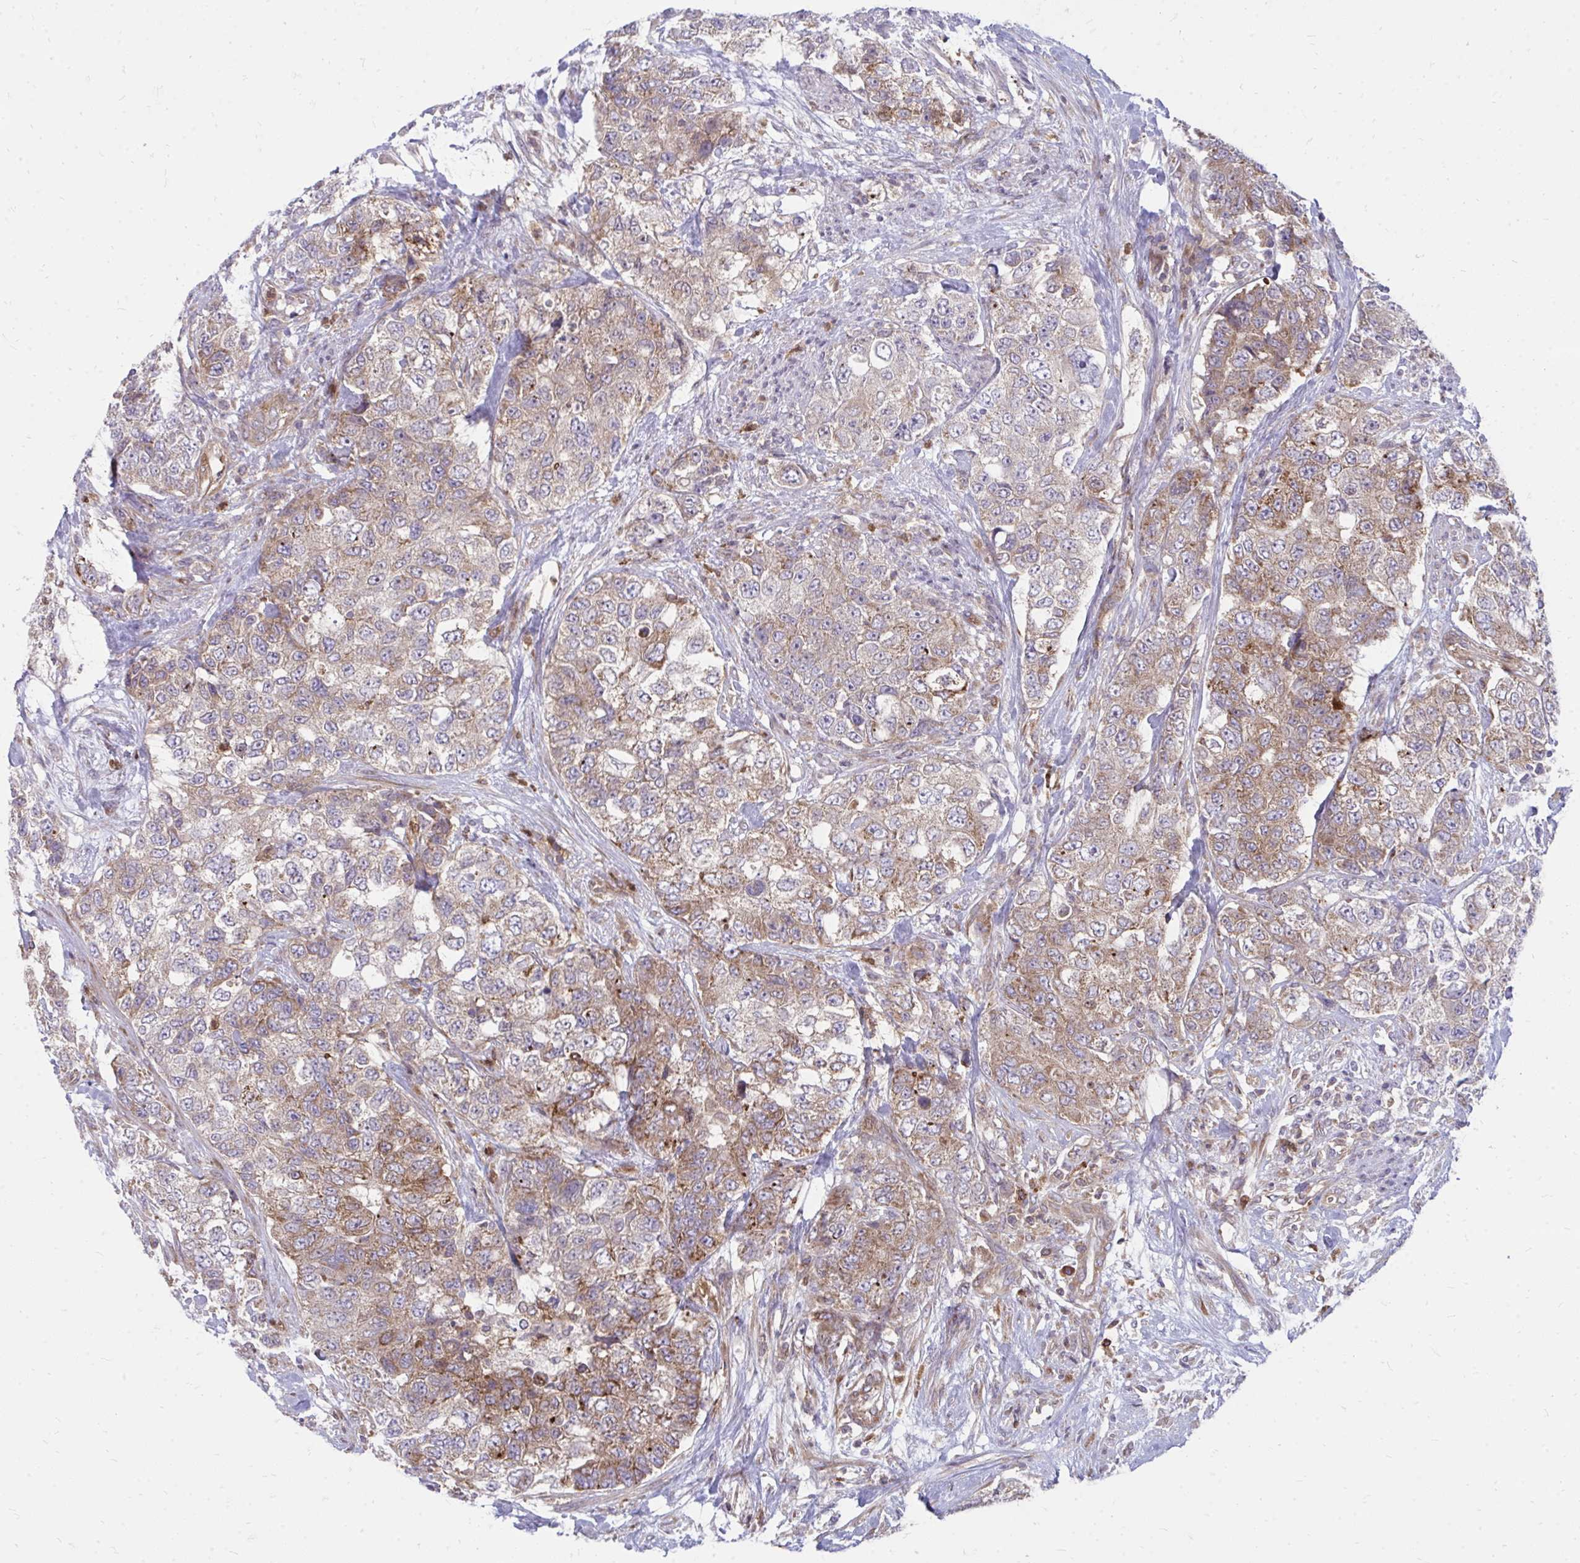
{"staining": {"intensity": "weak", "quantity": ">75%", "location": "cytoplasmic/membranous"}, "tissue": "urothelial cancer", "cell_type": "Tumor cells", "image_type": "cancer", "snomed": [{"axis": "morphology", "description": "Urothelial carcinoma, High grade"}, {"axis": "topography", "description": "Urinary bladder"}], "caption": "Weak cytoplasmic/membranous protein positivity is identified in about >75% of tumor cells in urothelial carcinoma (high-grade). (DAB IHC with brightfield microscopy, high magnification).", "gene": "ASAP1", "patient": {"sex": "female", "age": 78}}